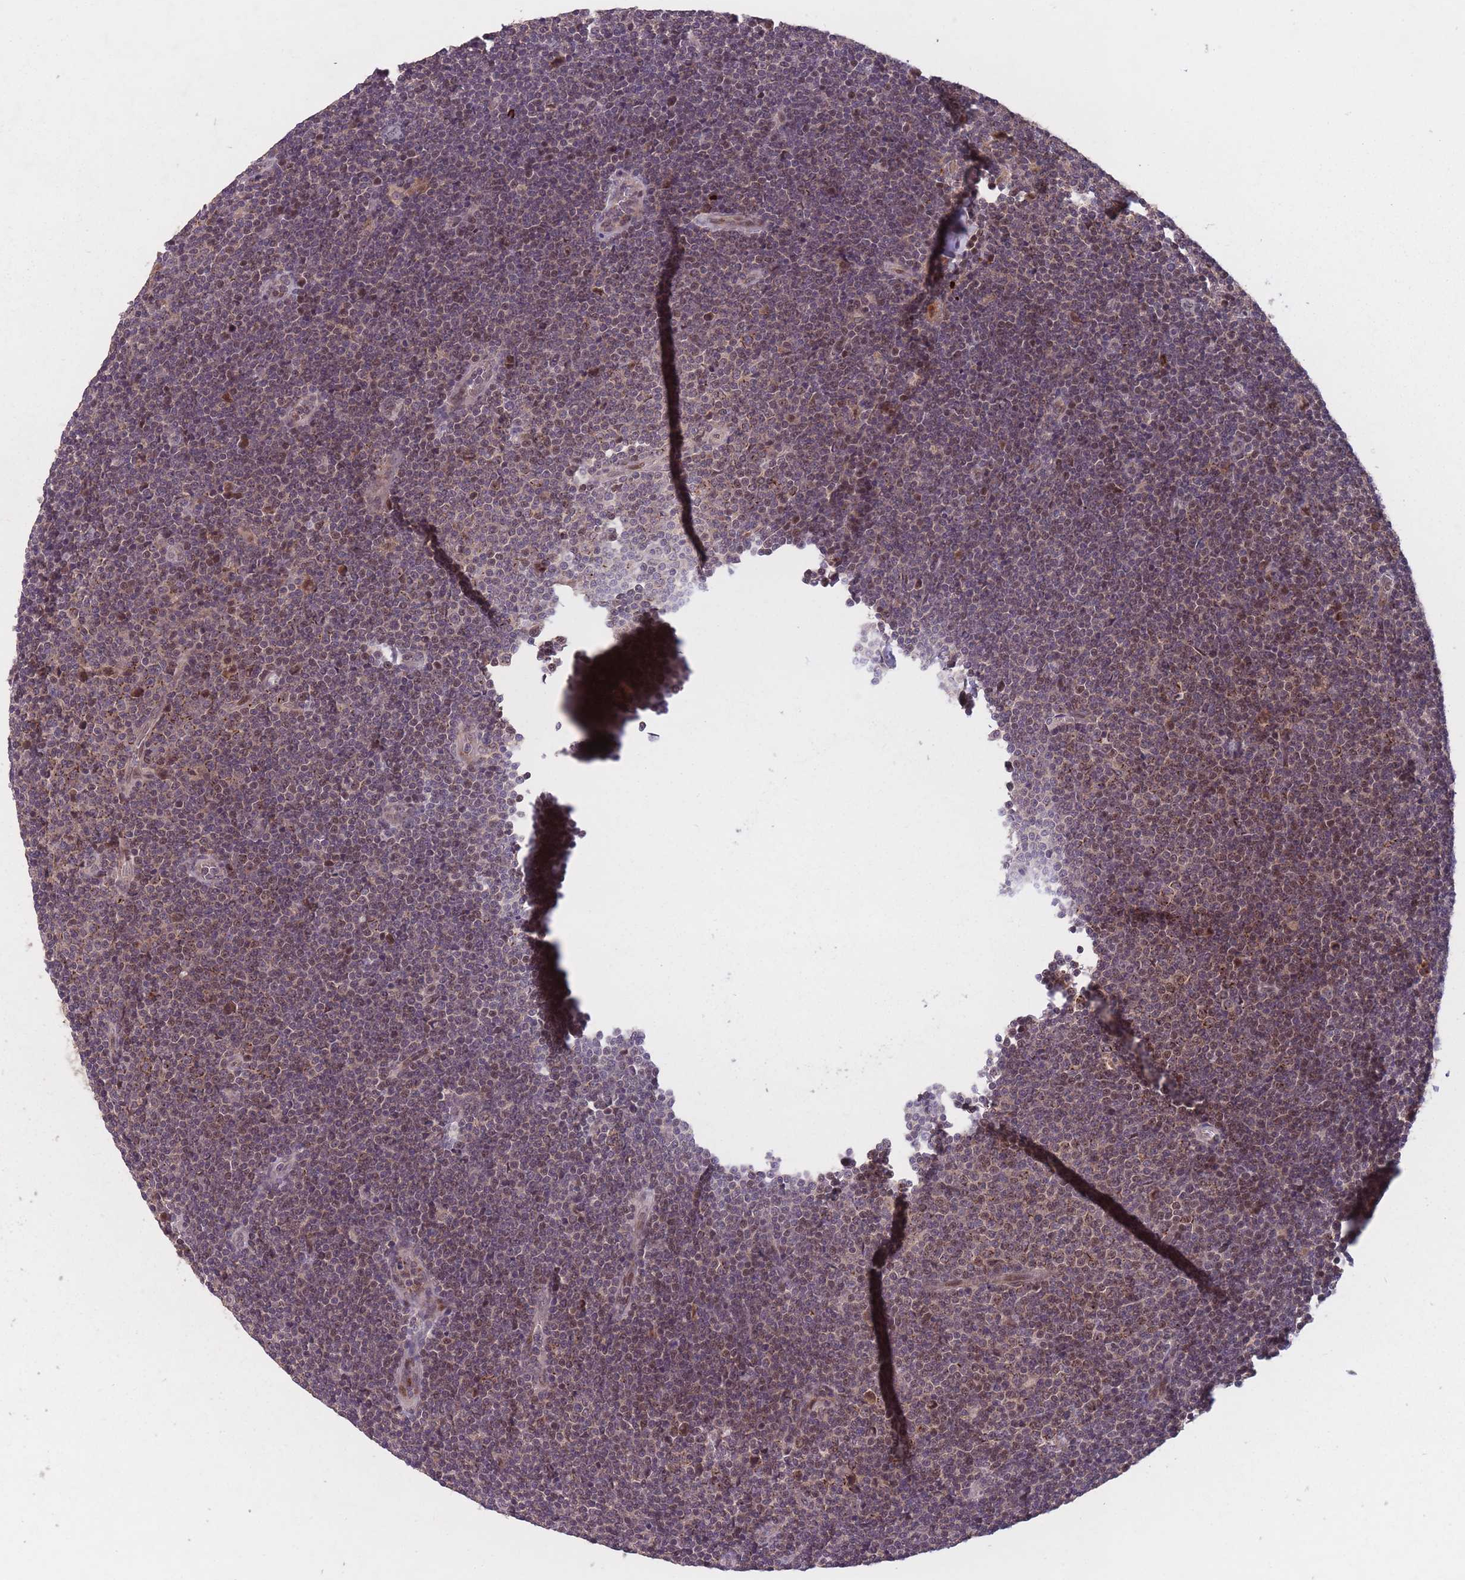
{"staining": {"intensity": "moderate", "quantity": "<25%", "location": "nuclear"}, "tissue": "lymphoma", "cell_type": "Tumor cells", "image_type": "cancer", "snomed": [{"axis": "morphology", "description": "Malignant lymphoma, non-Hodgkin's type, Low grade"}, {"axis": "topography", "description": "Lymph node"}], "caption": "Moderate nuclear positivity is seen in approximately <25% of tumor cells in malignant lymphoma, non-Hodgkin's type (low-grade). The staining is performed using DAB brown chromogen to label protein expression. The nuclei are counter-stained blue using hematoxylin.", "gene": "SECTM1", "patient": {"sex": "male", "age": 48}}